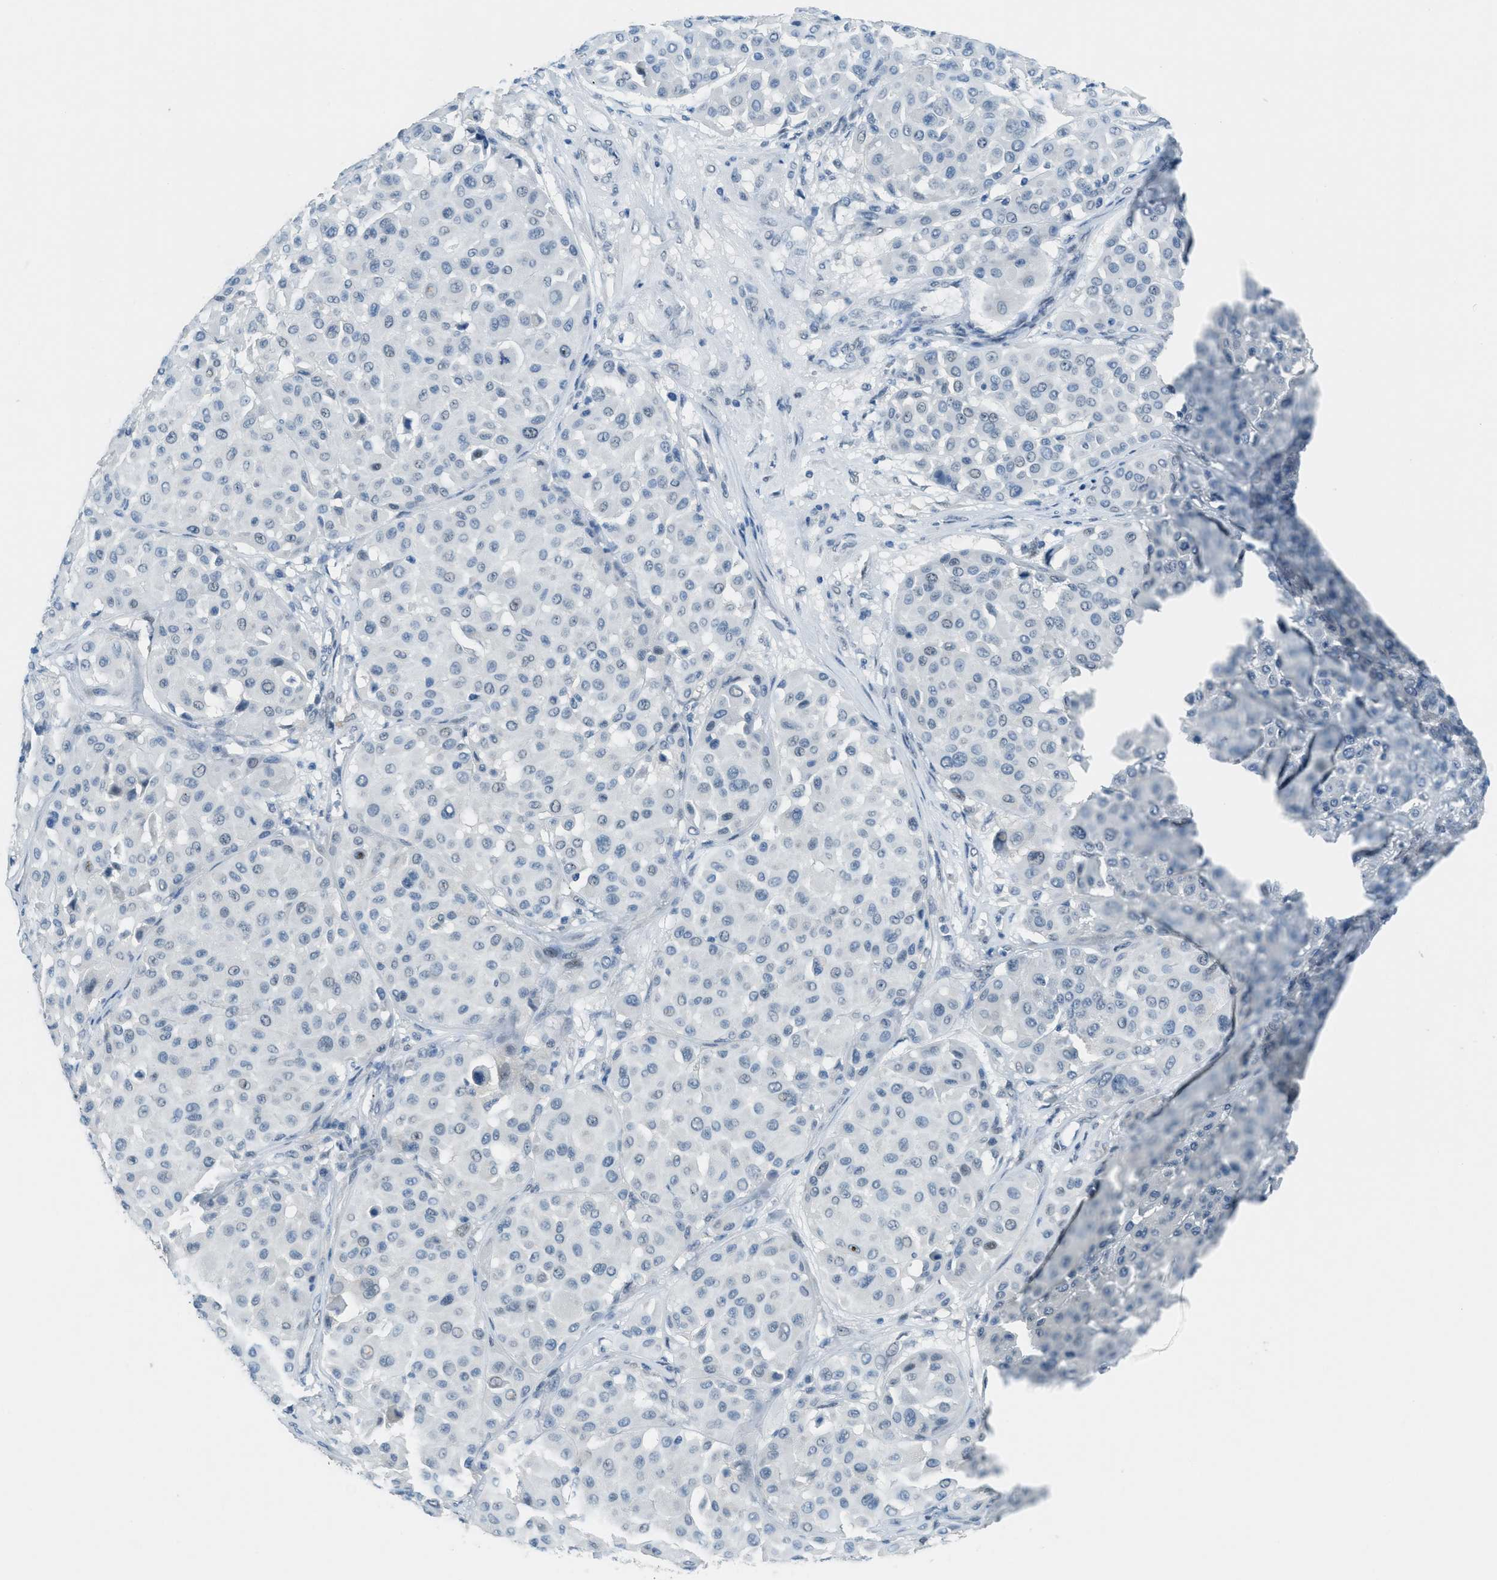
{"staining": {"intensity": "negative", "quantity": "none", "location": "none"}, "tissue": "melanoma", "cell_type": "Tumor cells", "image_type": "cancer", "snomed": [{"axis": "morphology", "description": "Malignant melanoma, Metastatic site"}, {"axis": "topography", "description": "Soft tissue"}], "caption": "Tumor cells show no significant protein expression in melanoma. The staining is performed using DAB (3,3'-diaminobenzidine) brown chromogen with nuclei counter-stained in using hematoxylin.", "gene": "TTC13", "patient": {"sex": "male", "age": 41}}